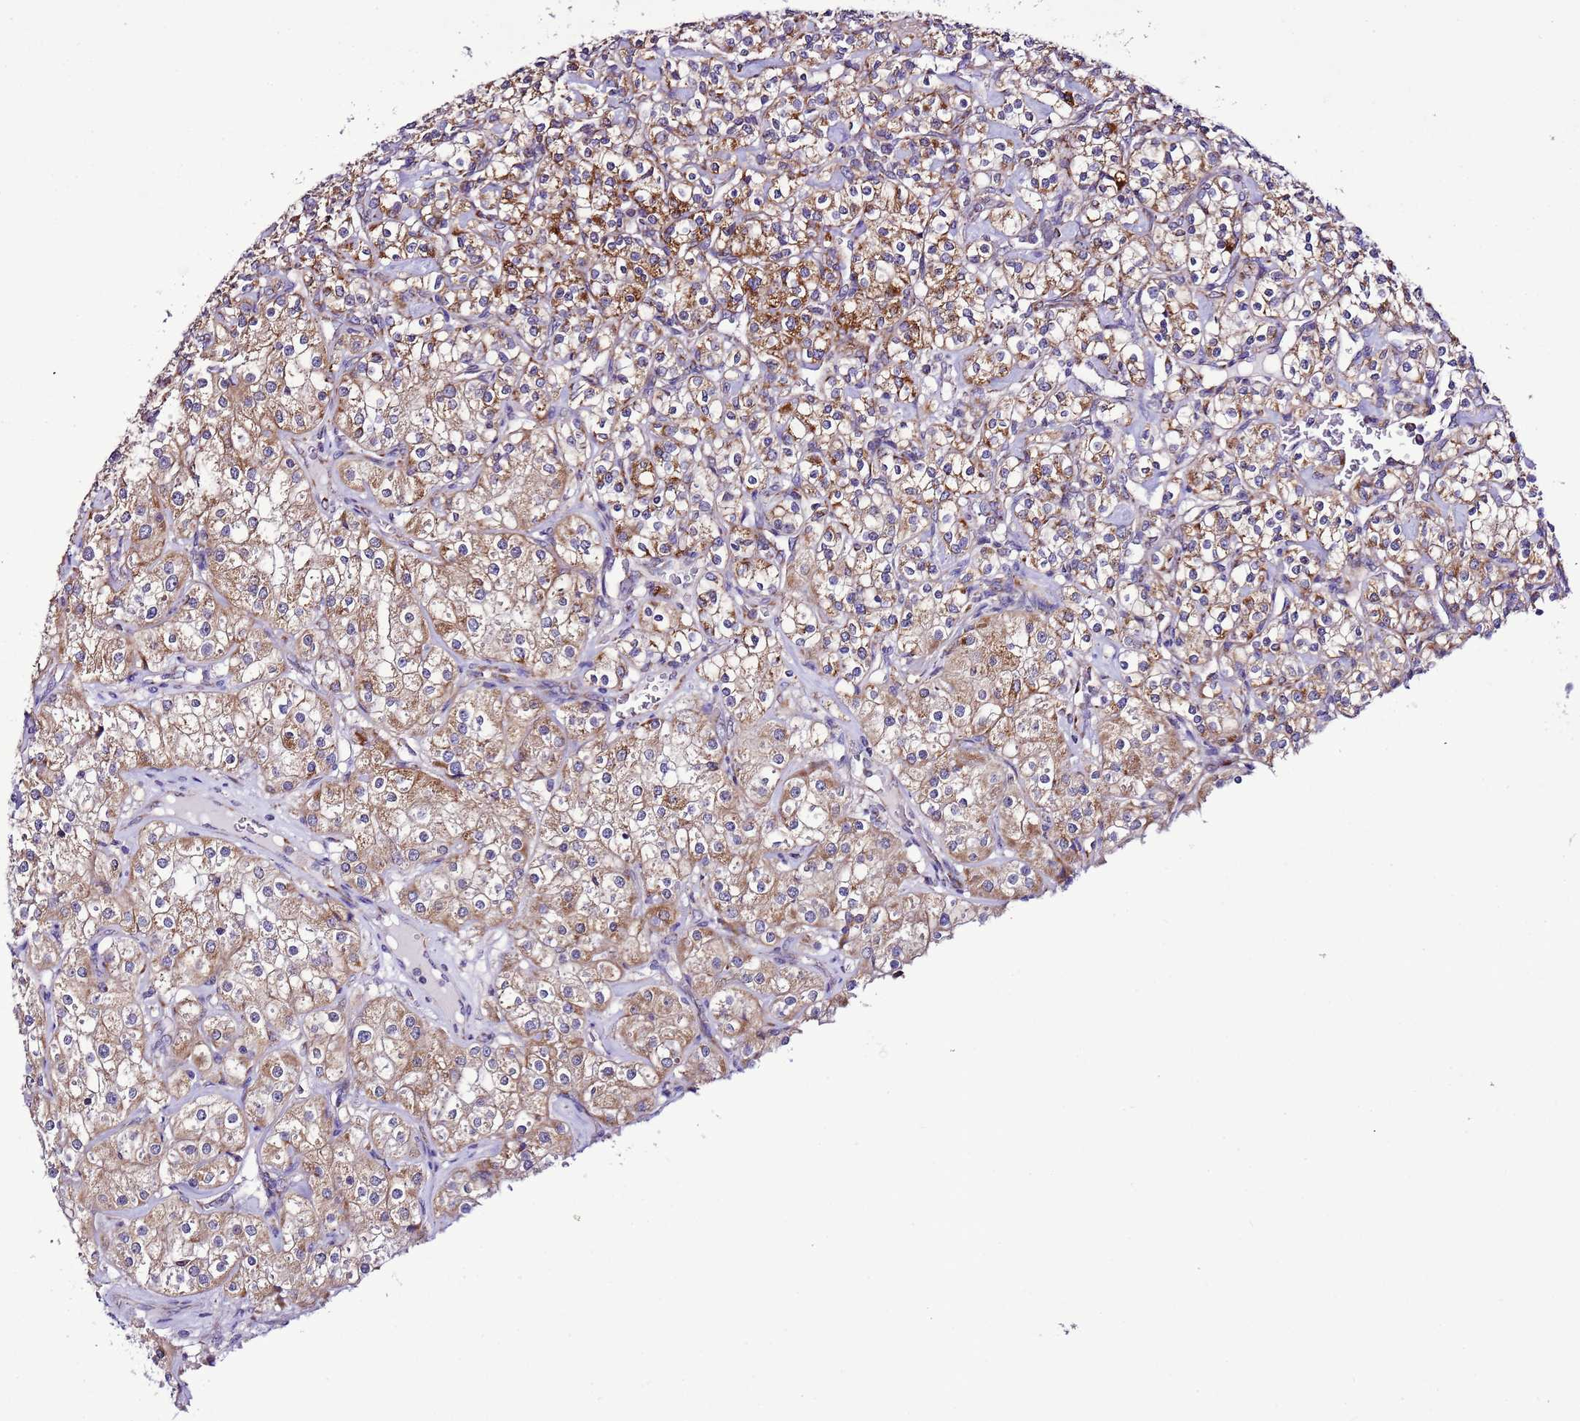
{"staining": {"intensity": "moderate", "quantity": ">75%", "location": "cytoplasmic/membranous"}, "tissue": "renal cancer", "cell_type": "Tumor cells", "image_type": "cancer", "snomed": [{"axis": "morphology", "description": "Adenocarcinoma, NOS"}, {"axis": "topography", "description": "Kidney"}], "caption": "Renal cancer was stained to show a protein in brown. There is medium levels of moderate cytoplasmic/membranous staining in approximately >75% of tumor cells.", "gene": "UEVLD", "patient": {"sex": "male", "age": 77}}